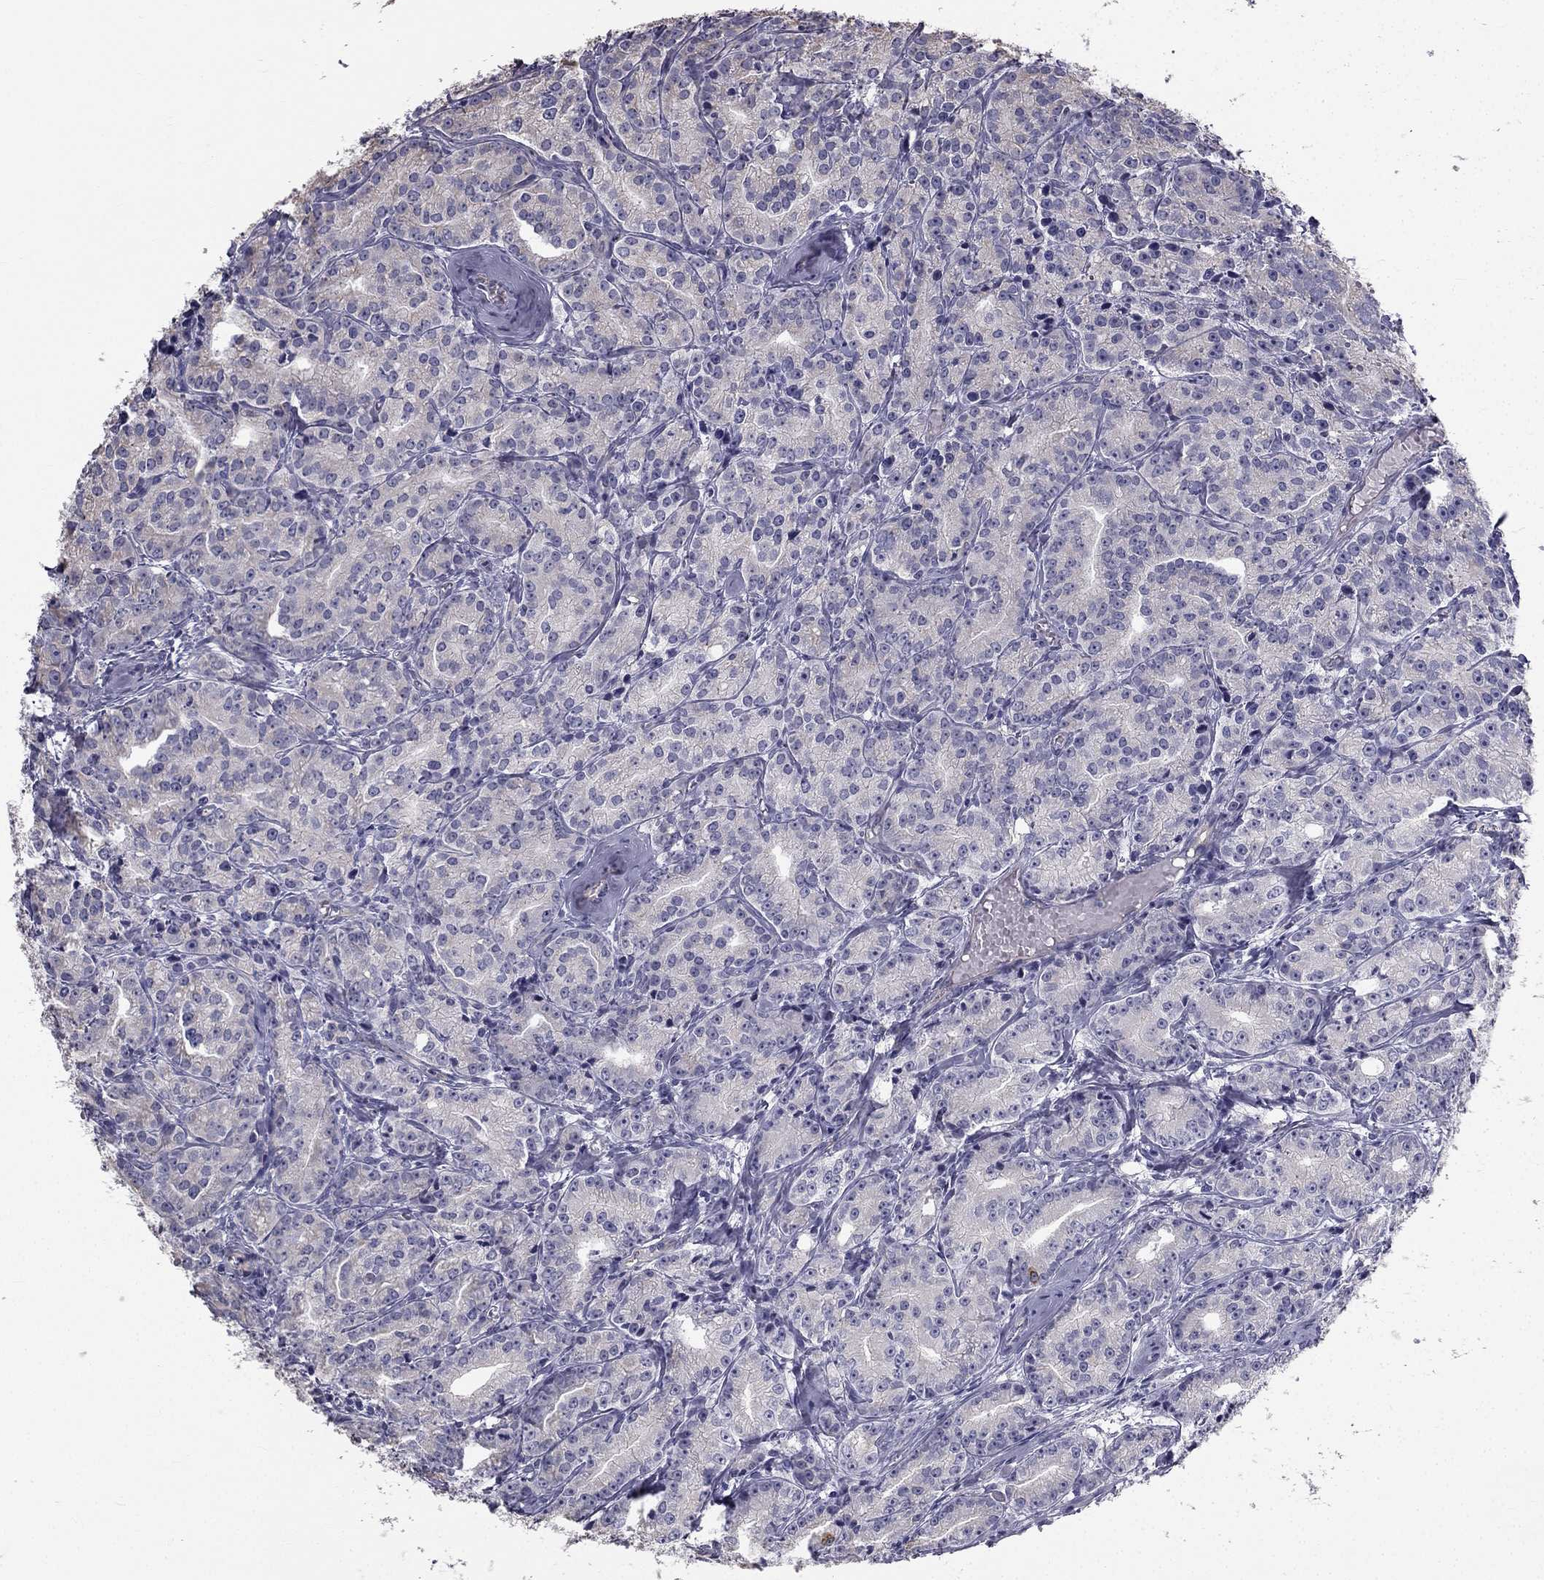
{"staining": {"intensity": "weak", "quantity": "<25%", "location": "cytoplasmic/membranous"}, "tissue": "prostate cancer", "cell_type": "Tumor cells", "image_type": "cancer", "snomed": [{"axis": "morphology", "description": "Adenocarcinoma, Medium grade"}, {"axis": "topography", "description": "Prostate"}], "caption": "Immunohistochemistry (IHC) photomicrograph of human prostate cancer (adenocarcinoma (medium-grade)) stained for a protein (brown), which exhibits no staining in tumor cells.", "gene": "CCDC40", "patient": {"sex": "male", "age": 74}}